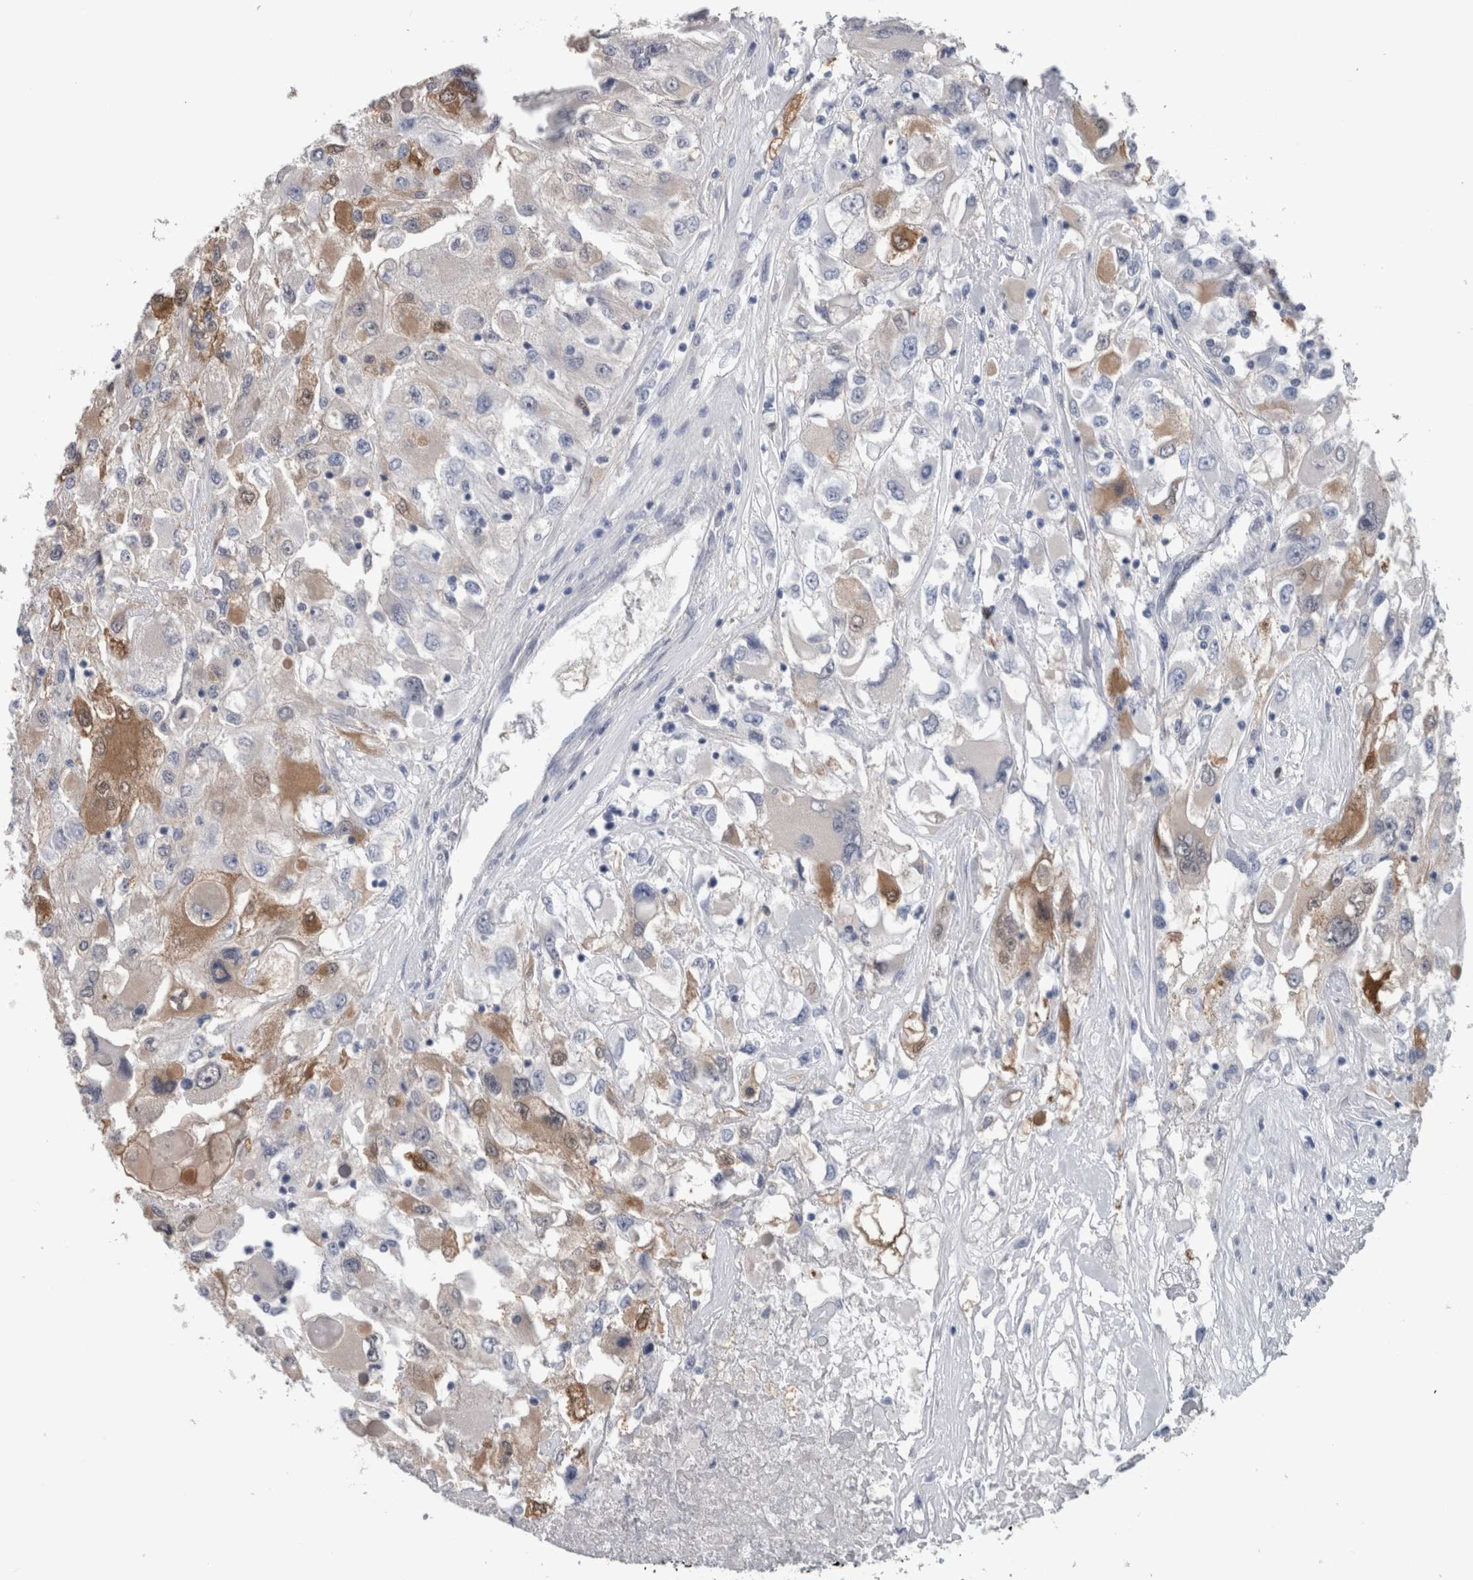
{"staining": {"intensity": "moderate", "quantity": "<25%", "location": "cytoplasmic/membranous"}, "tissue": "renal cancer", "cell_type": "Tumor cells", "image_type": "cancer", "snomed": [{"axis": "morphology", "description": "Adenocarcinoma, NOS"}, {"axis": "topography", "description": "Kidney"}], "caption": "This is a micrograph of immunohistochemistry staining of adenocarcinoma (renal), which shows moderate expression in the cytoplasmic/membranous of tumor cells.", "gene": "CA8", "patient": {"sex": "female", "age": 52}}